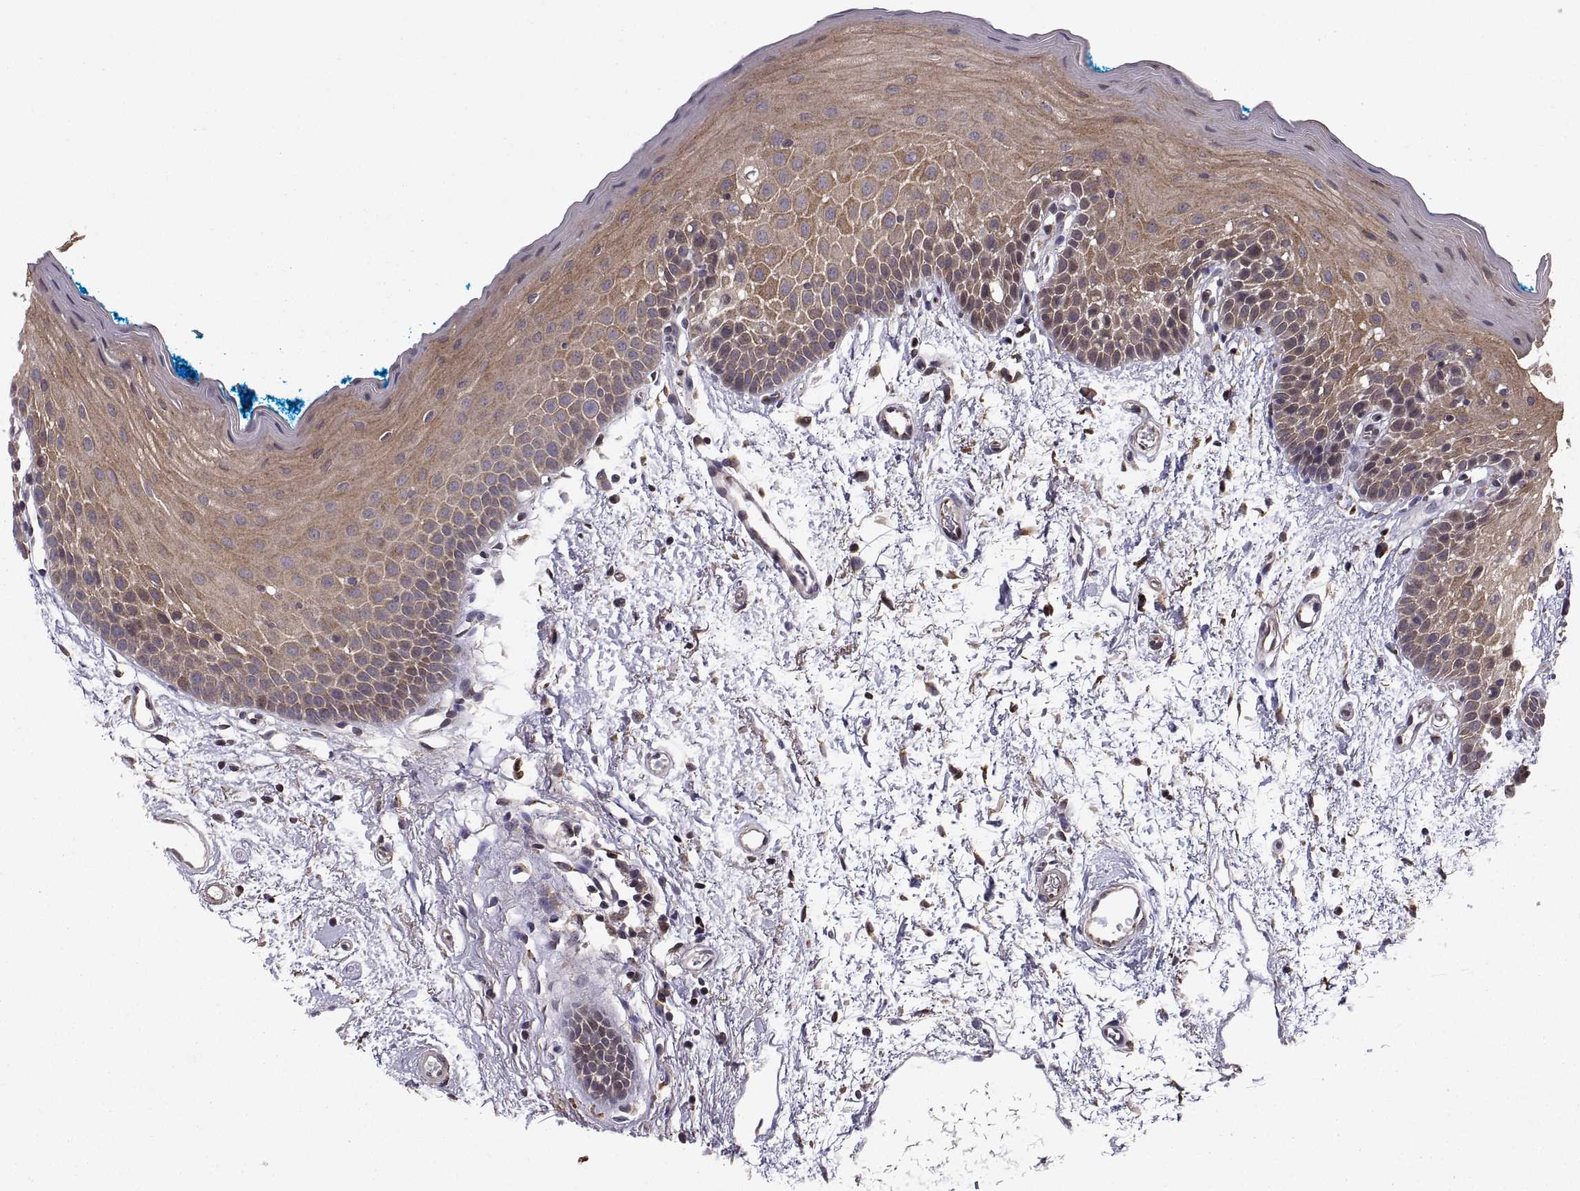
{"staining": {"intensity": "moderate", "quantity": ">75%", "location": "cytoplasmic/membranous"}, "tissue": "oral mucosa", "cell_type": "Squamous epithelial cells", "image_type": "normal", "snomed": [{"axis": "morphology", "description": "Normal tissue, NOS"}, {"axis": "morphology", "description": "Squamous cell carcinoma, NOS"}, {"axis": "topography", "description": "Oral tissue"}, {"axis": "topography", "description": "Head-Neck"}], "caption": "The photomicrograph shows a brown stain indicating the presence of a protein in the cytoplasmic/membranous of squamous epithelial cells in oral mucosa. (DAB IHC, brown staining for protein, blue staining for nuclei).", "gene": "TESC", "patient": {"sex": "female", "age": 75}}